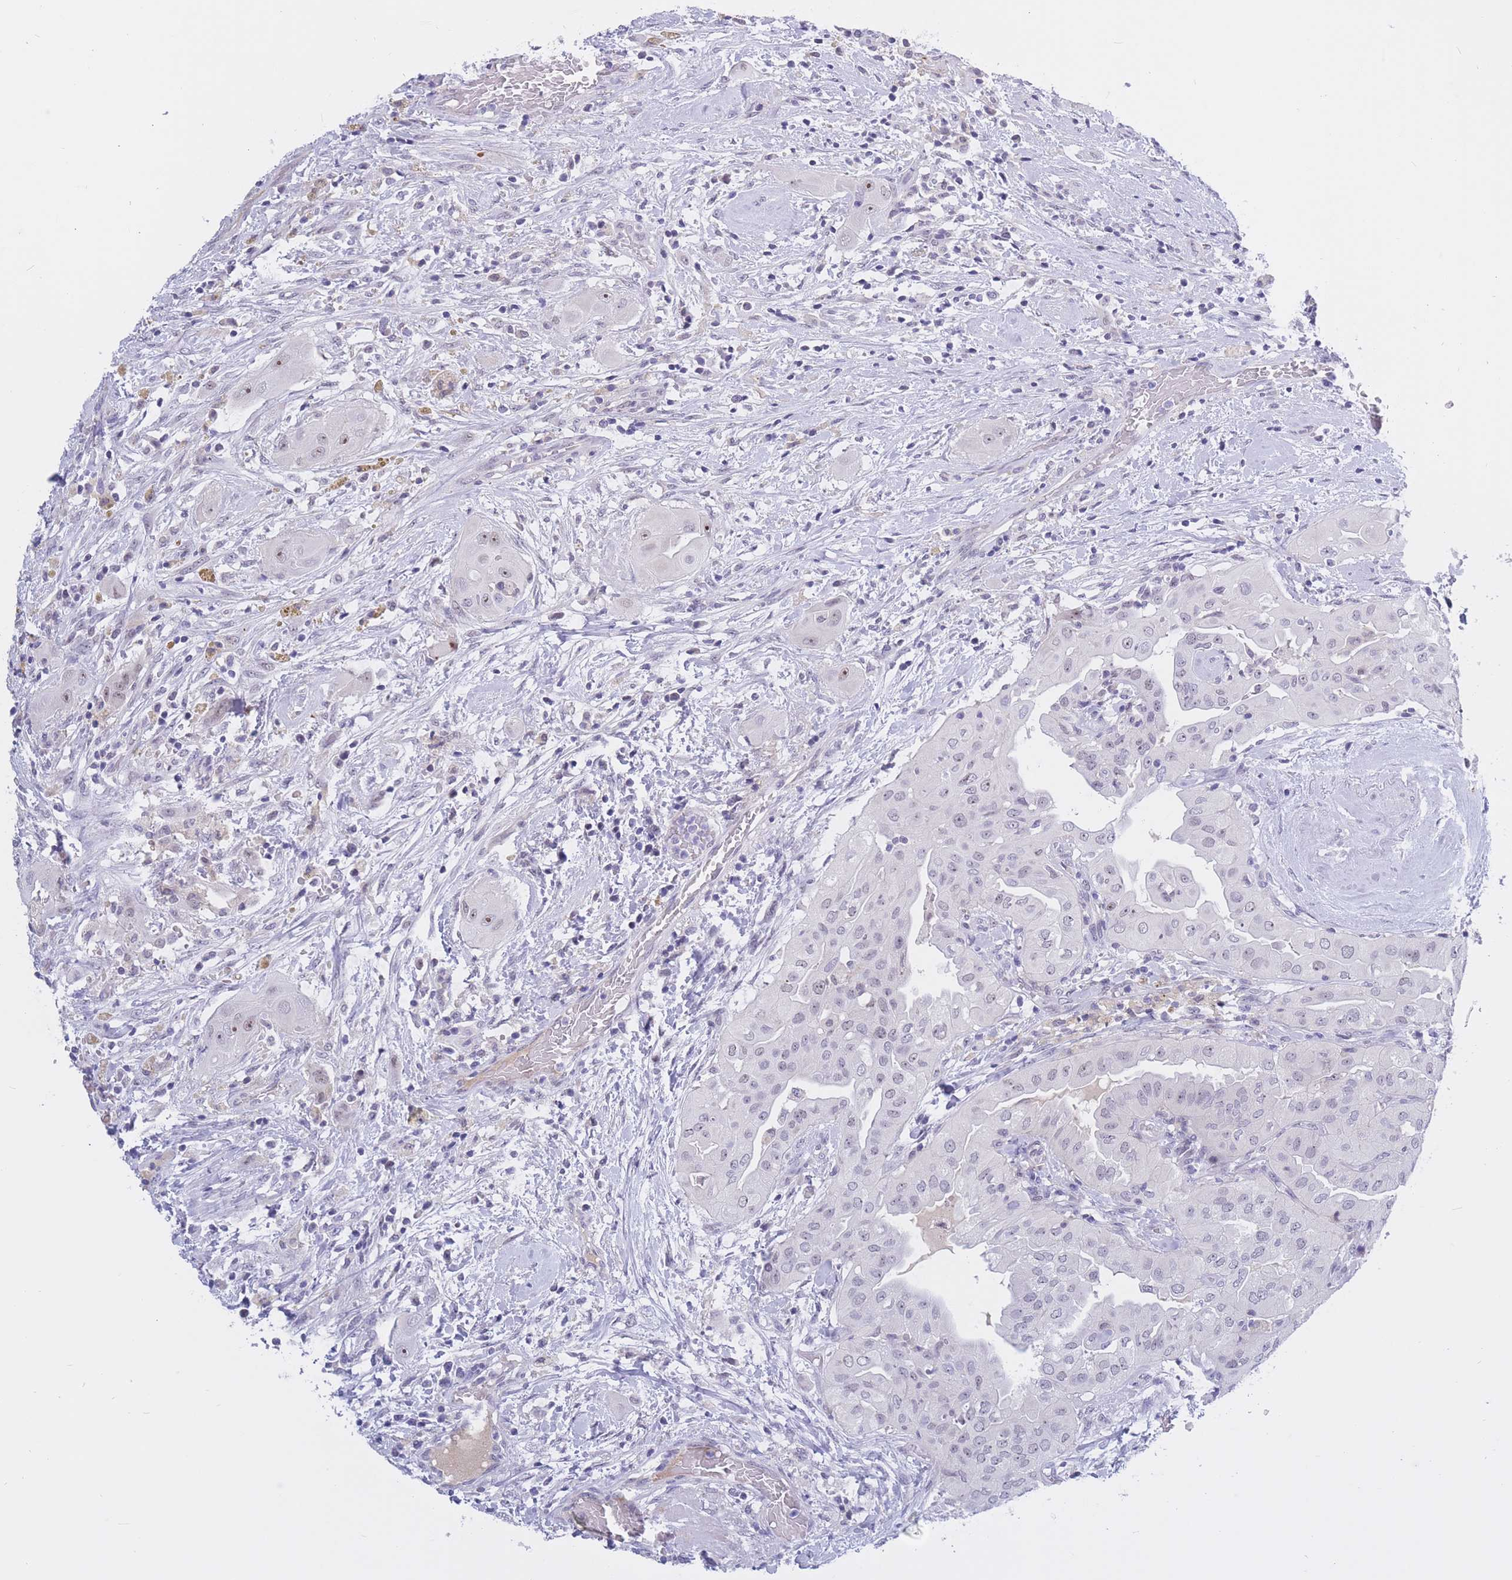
{"staining": {"intensity": "negative", "quantity": "none", "location": "none"}, "tissue": "thyroid cancer", "cell_type": "Tumor cells", "image_type": "cancer", "snomed": [{"axis": "morphology", "description": "Papillary adenocarcinoma, NOS"}, {"axis": "topography", "description": "Thyroid gland"}], "caption": "Immunohistochemical staining of human thyroid papillary adenocarcinoma exhibits no significant staining in tumor cells.", "gene": "BOP1", "patient": {"sex": "female", "age": 59}}